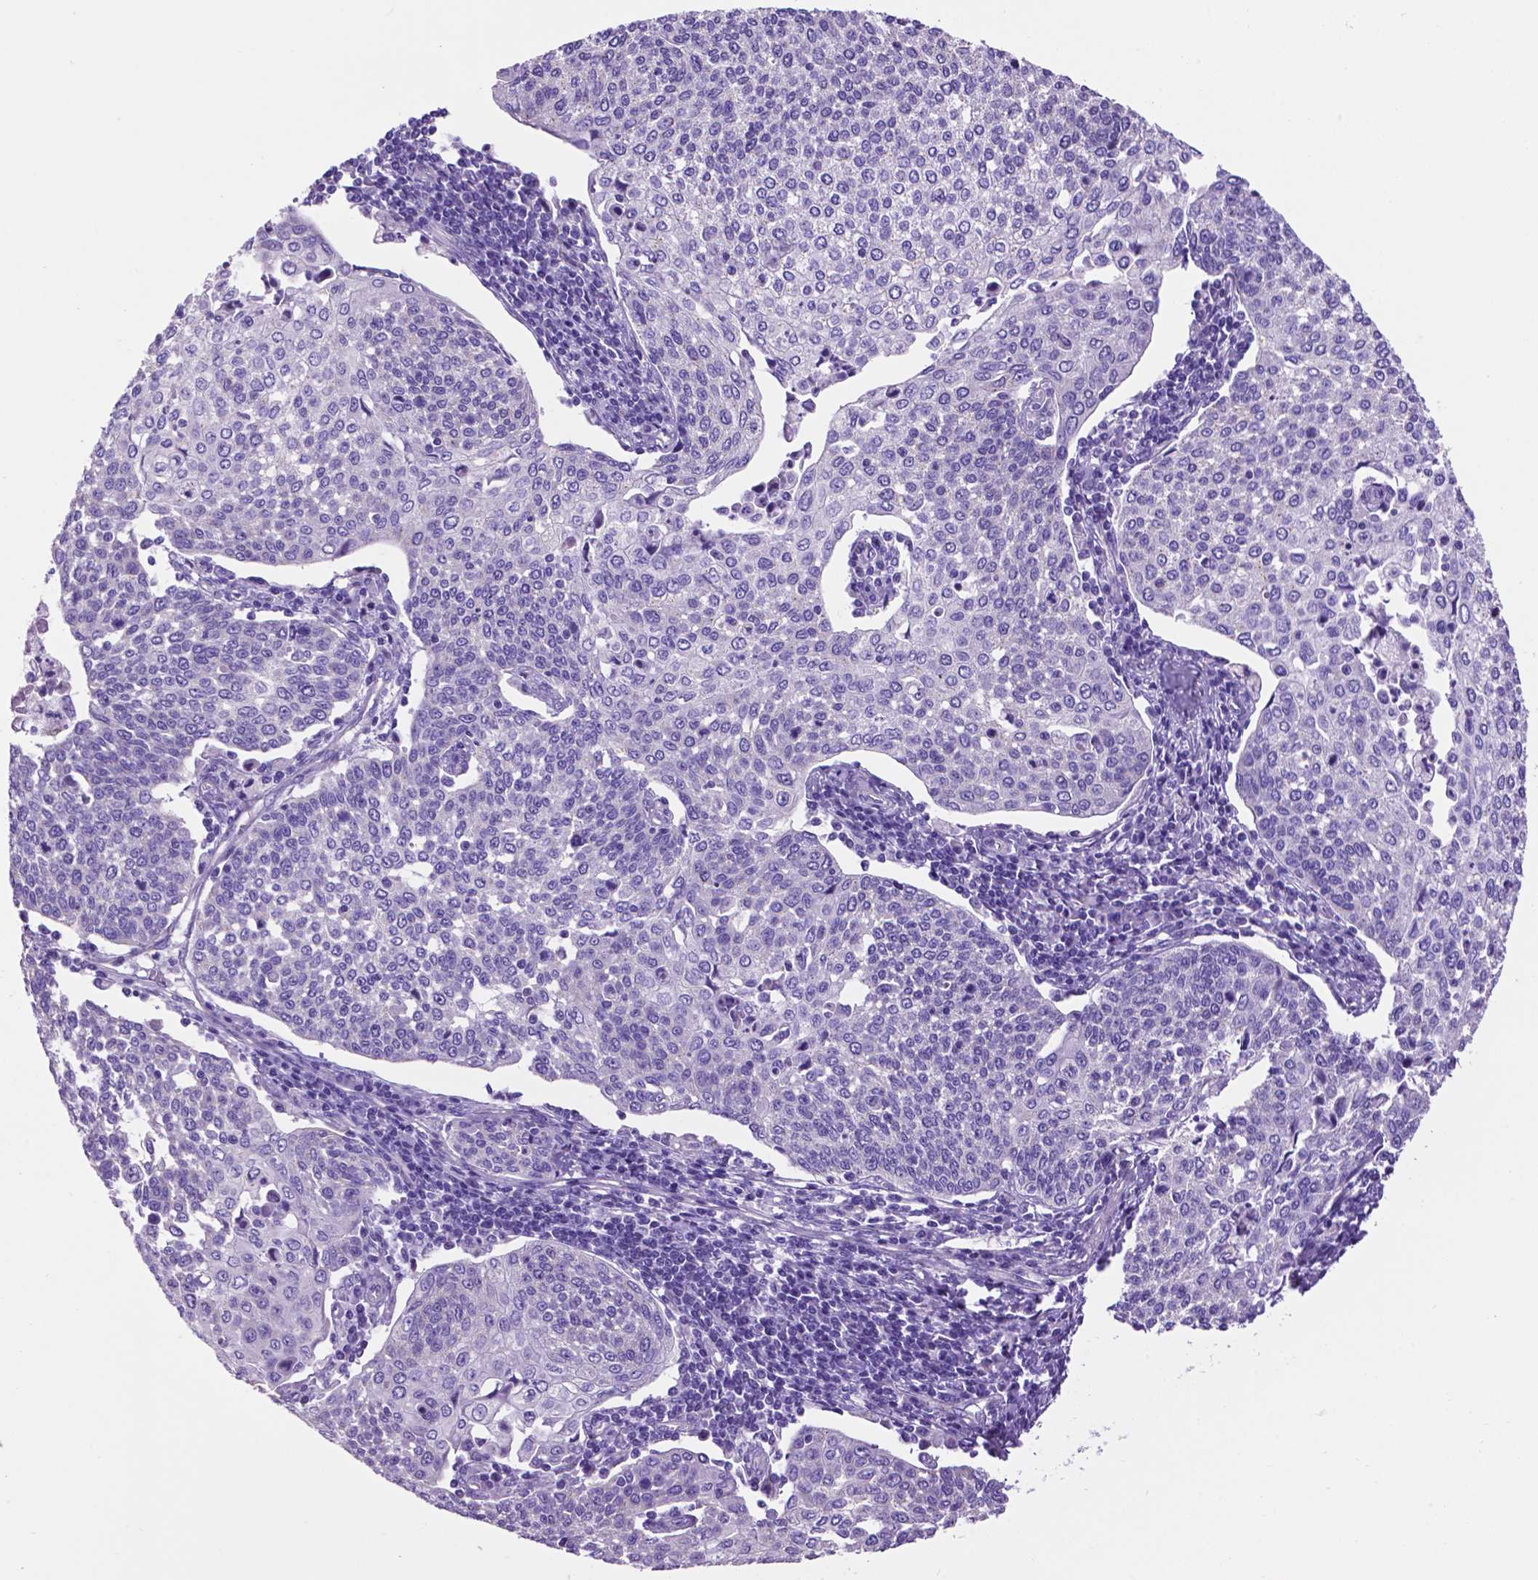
{"staining": {"intensity": "negative", "quantity": "none", "location": "none"}, "tissue": "cervical cancer", "cell_type": "Tumor cells", "image_type": "cancer", "snomed": [{"axis": "morphology", "description": "Squamous cell carcinoma, NOS"}, {"axis": "topography", "description": "Cervix"}], "caption": "Immunohistochemical staining of human cervical cancer demonstrates no significant positivity in tumor cells.", "gene": "TMEM121B", "patient": {"sex": "female", "age": 34}}